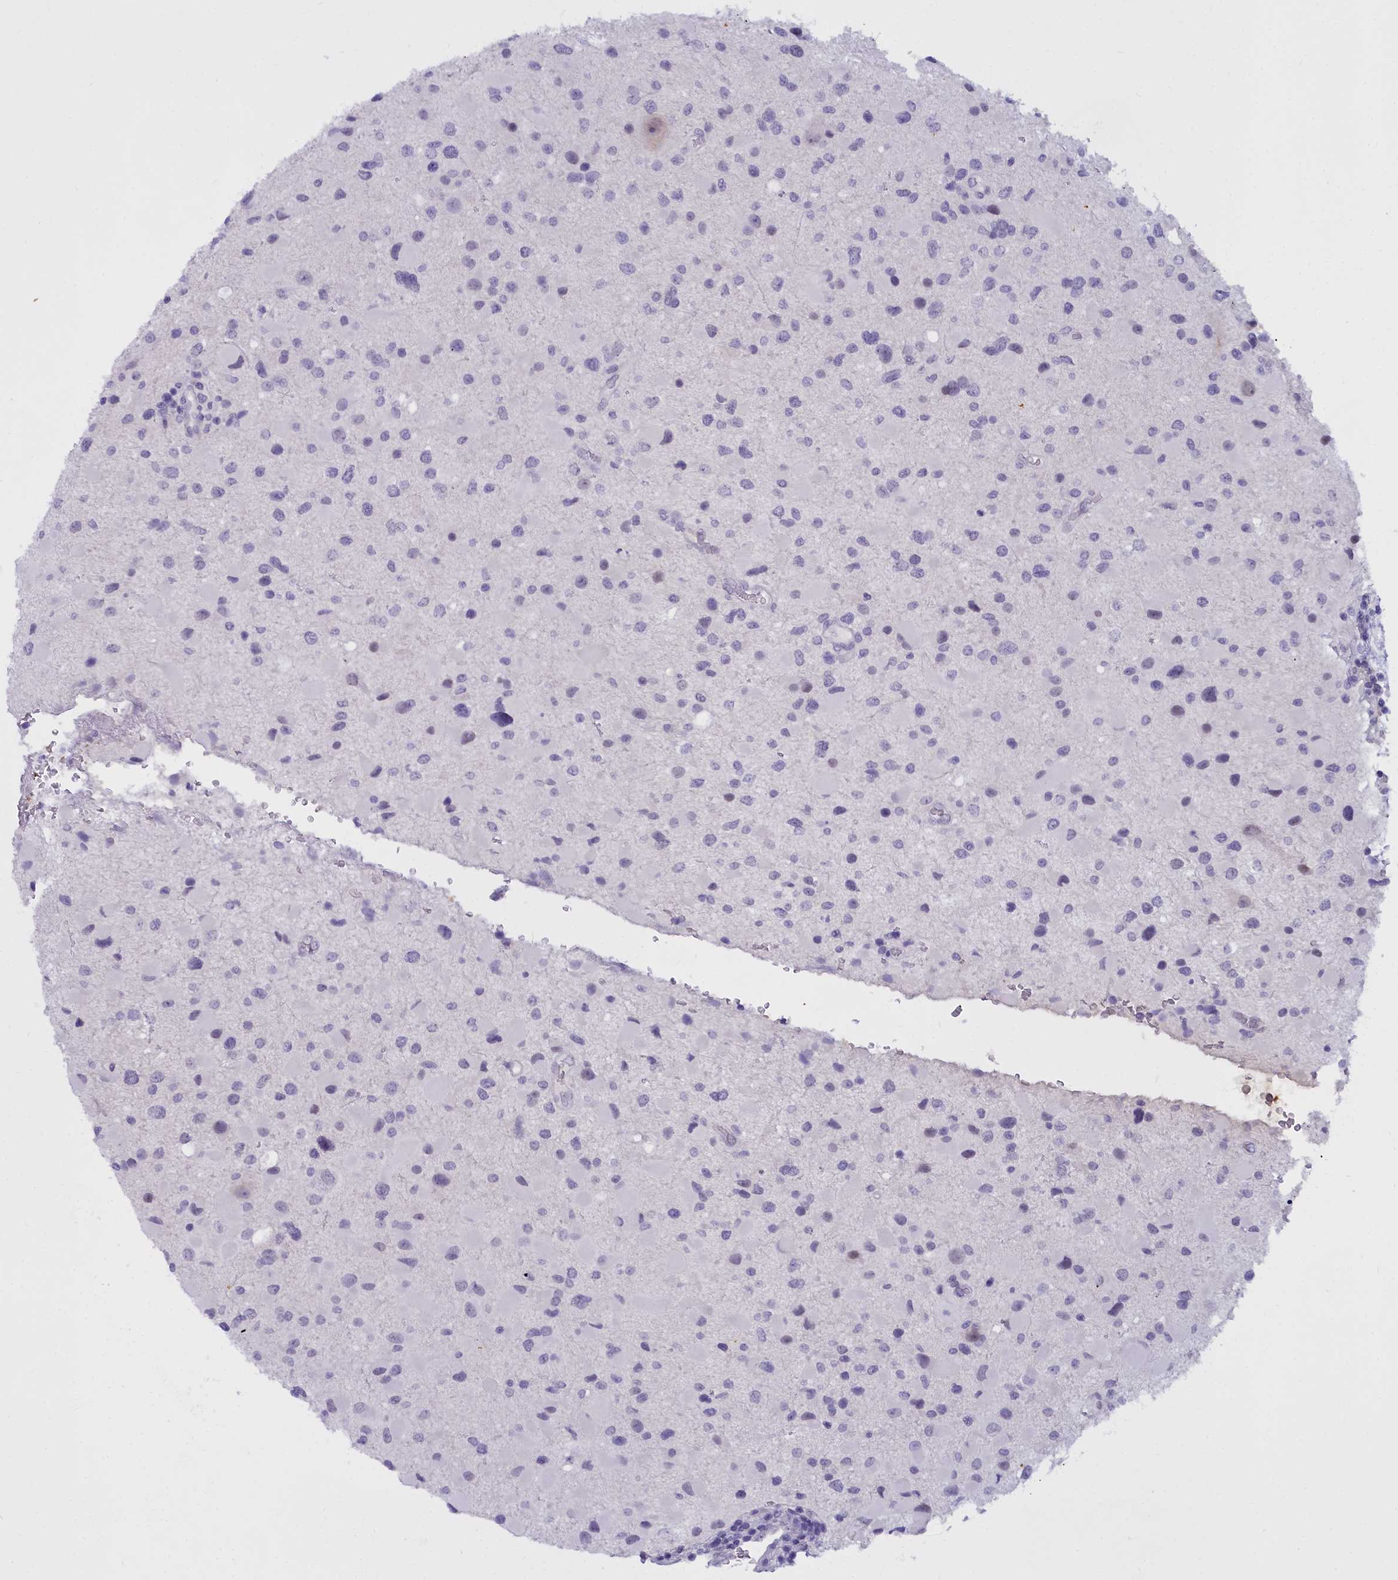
{"staining": {"intensity": "negative", "quantity": "none", "location": "none"}, "tissue": "glioma", "cell_type": "Tumor cells", "image_type": "cancer", "snomed": [{"axis": "morphology", "description": "Glioma, malignant, Low grade"}, {"axis": "topography", "description": "Brain"}], "caption": "A high-resolution photomicrograph shows immunohistochemistry (IHC) staining of glioma, which exhibits no significant expression in tumor cells.", "gene": "OSTN", "patient": {"sex": "female", "age": 32}}